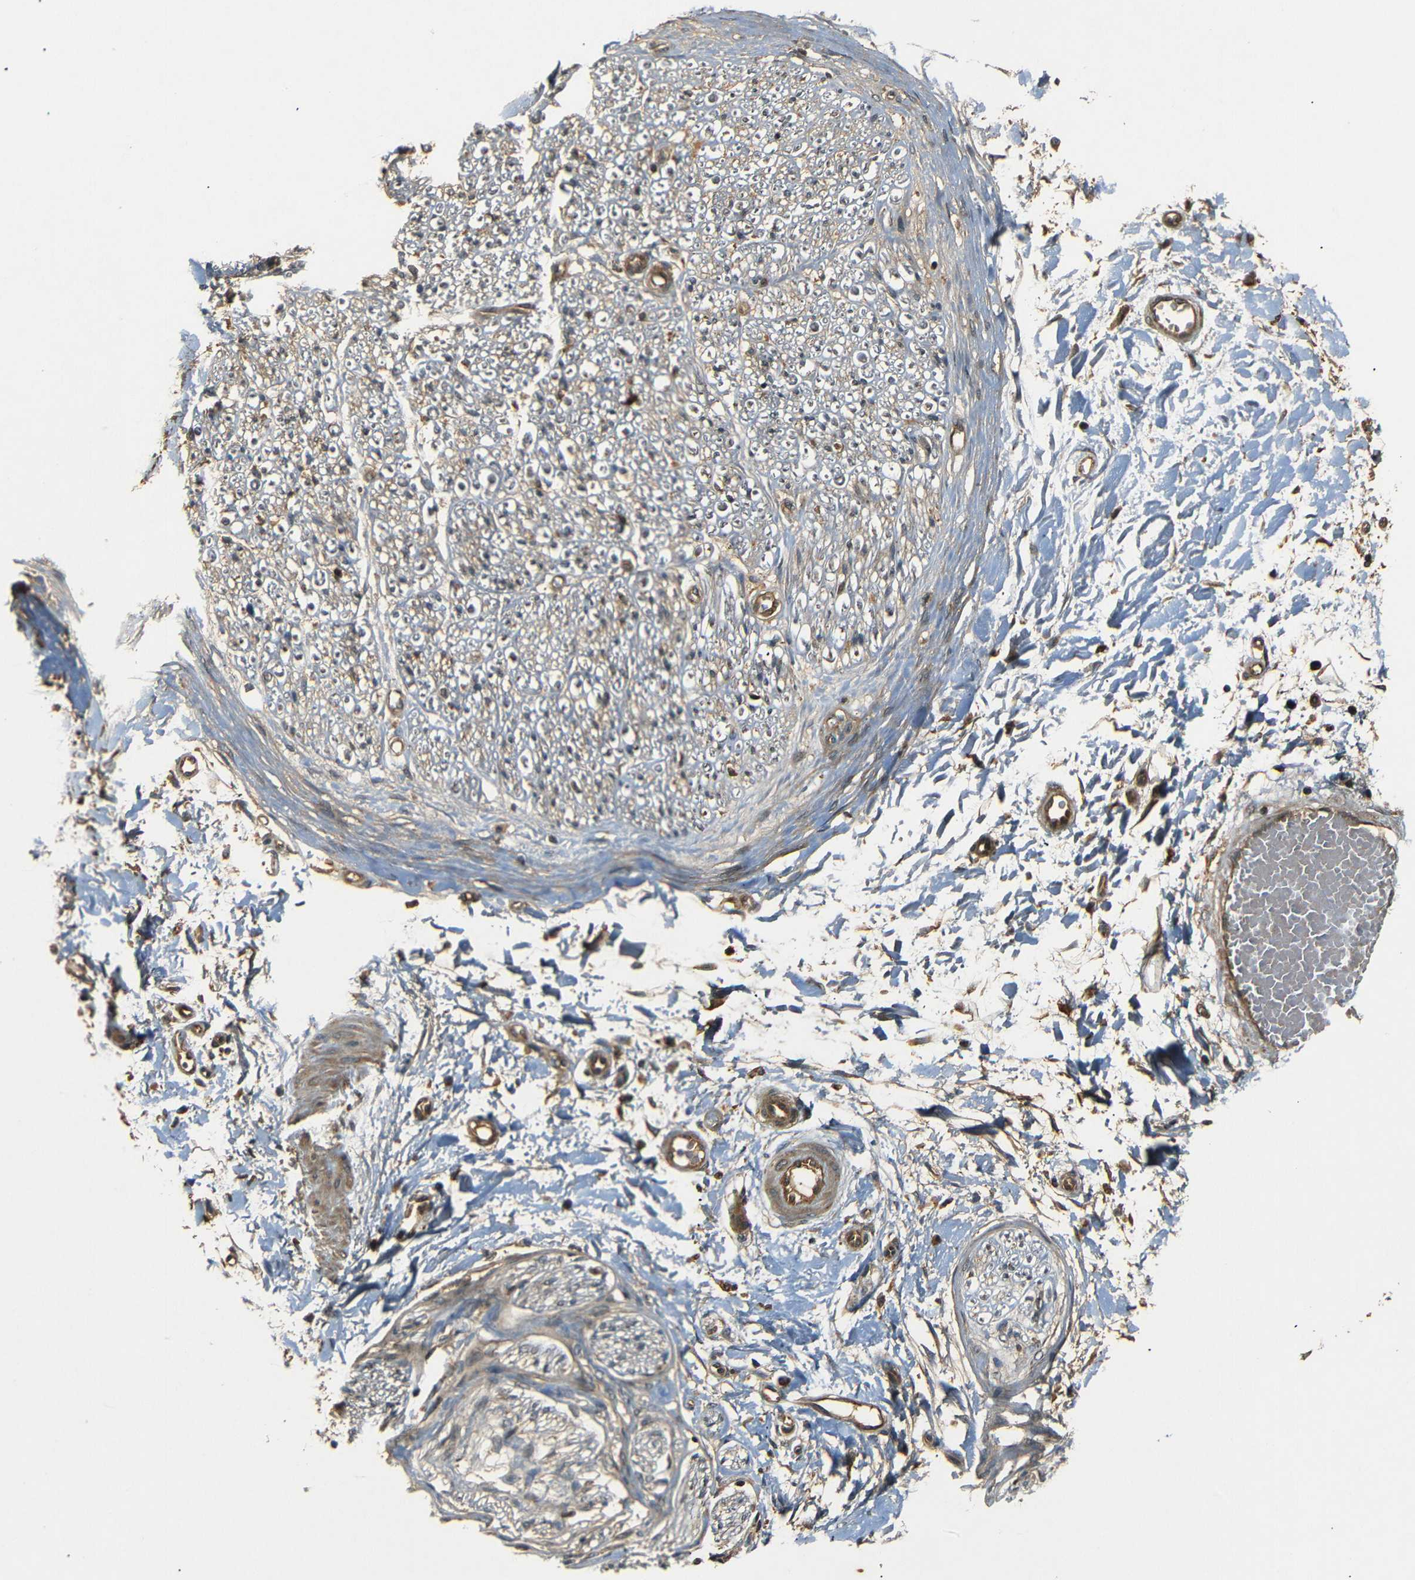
{"staining": {"intensity": "moderate", "quantity": "25%-75%", "location": "cytoplasmic/membranous"}, "tissue": "adipose tissue", "cell_type": "Adipocytes", "image_type": "normal", "snomed": [{"axis": "morphology", "description": "Normal tissue, NOS"}, {"axis": "morphology", "description": "Squamous cell carcinoma, NOS"}, {"axis": "topography", "description": "Skin"}, {"axis": "topography", "description": "Peripheral nerve tissue"}], "caption": "Immunohistochemistry photomicrograph of benign human adipose tissue stained for a protein (brown), which demonstrates medium levels of moderate cytoplasmic/membranous expression in about 25%-75% of adipocytes.", "gene": "TANK", "patient": {"sex": "male", "age": 83}}